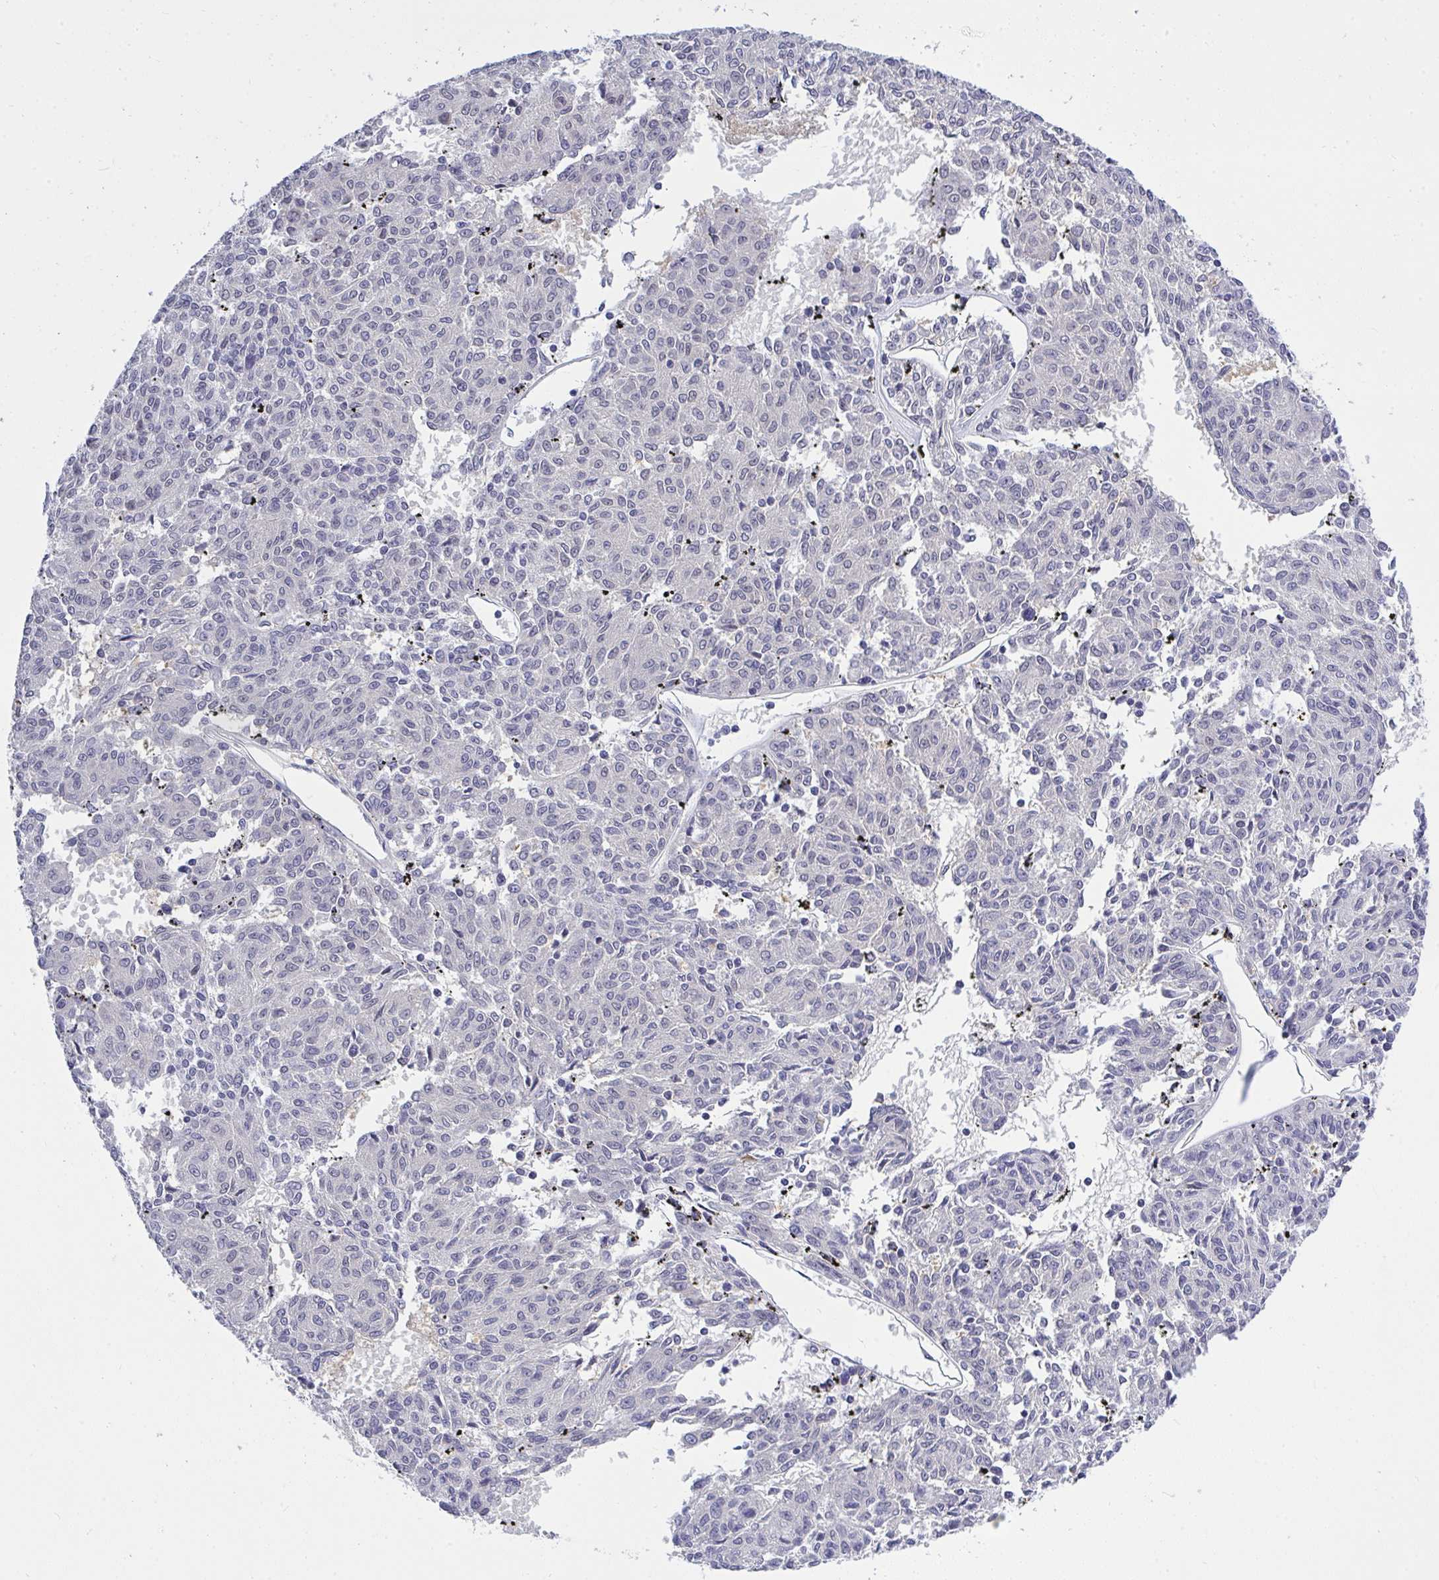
{"staining": {"intensity": "negative", "quantity": "none", "location": "none"}, "tissue": "melanoma", "cell_type": "Tumor cells", "image_type": "cancer", "snomed": [{"axis": "morphology", "description": "Malignant melanoma, NOS"}, {"axis": "topography", "description": "Skin"}], "caption": "DAB immunohistochemical staining of malignant melanoma exhibits no significant staining in tumor cells.", "gene": "THOP1", "patient": {"sex": "female", "age": 72}}